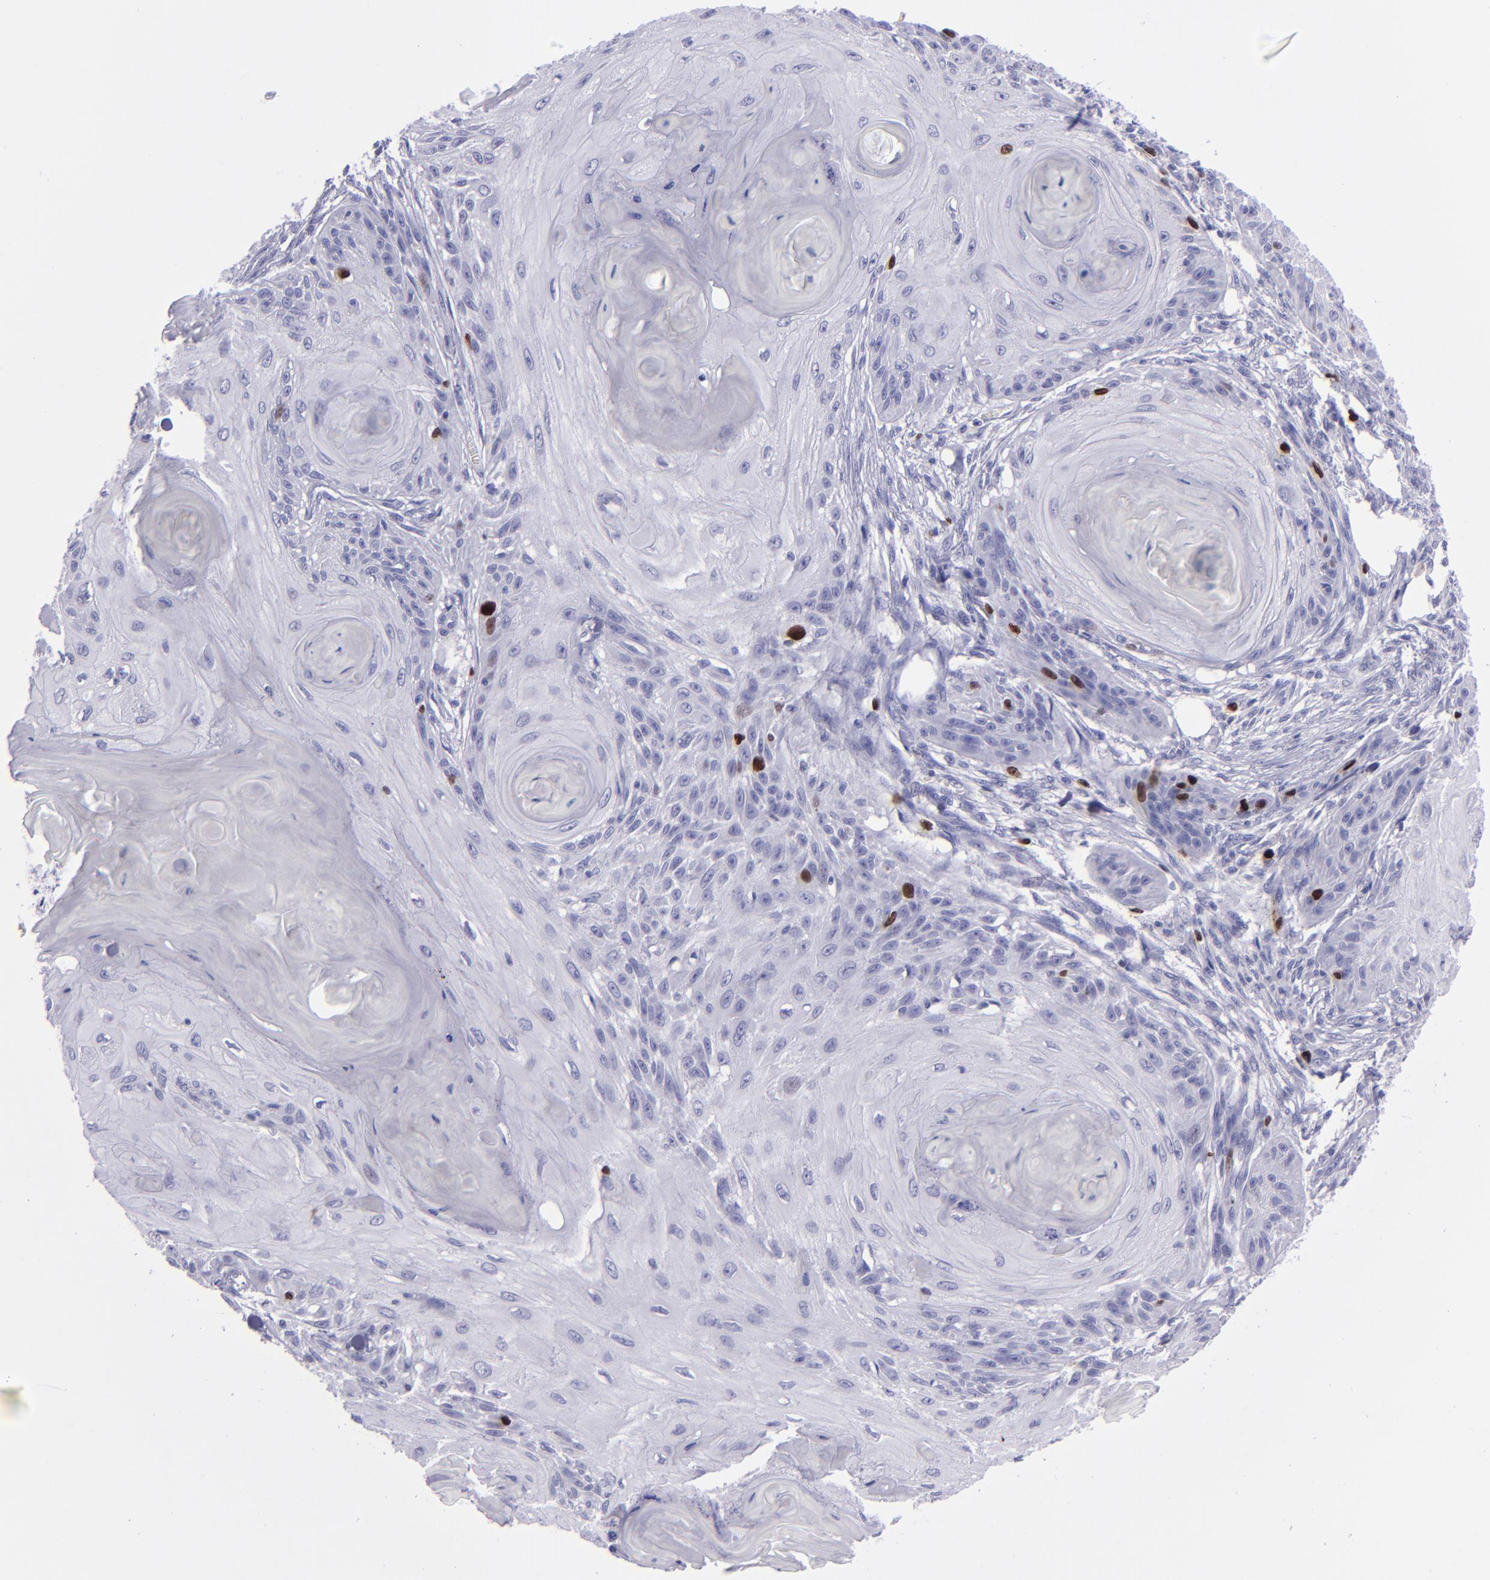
{"staining": {"intensity": "strong", "quantity": "<25%", "location": "nuclear"}, "tissue": "skin cancer", "cell_type": "Tumor cells", "image_type": "cancer", "snomed": [{"axis": "morphology", "description": "Squamous cell carcinoma, NOS"}, {"axis": "topography", "description": "Skin"}], "caption": "Tumor cells exhibit strong nuclear staining in about <25% of cells in skin cancer.", "gene": "TOP2A", "patient": {"sex": "female", "age": 88}}